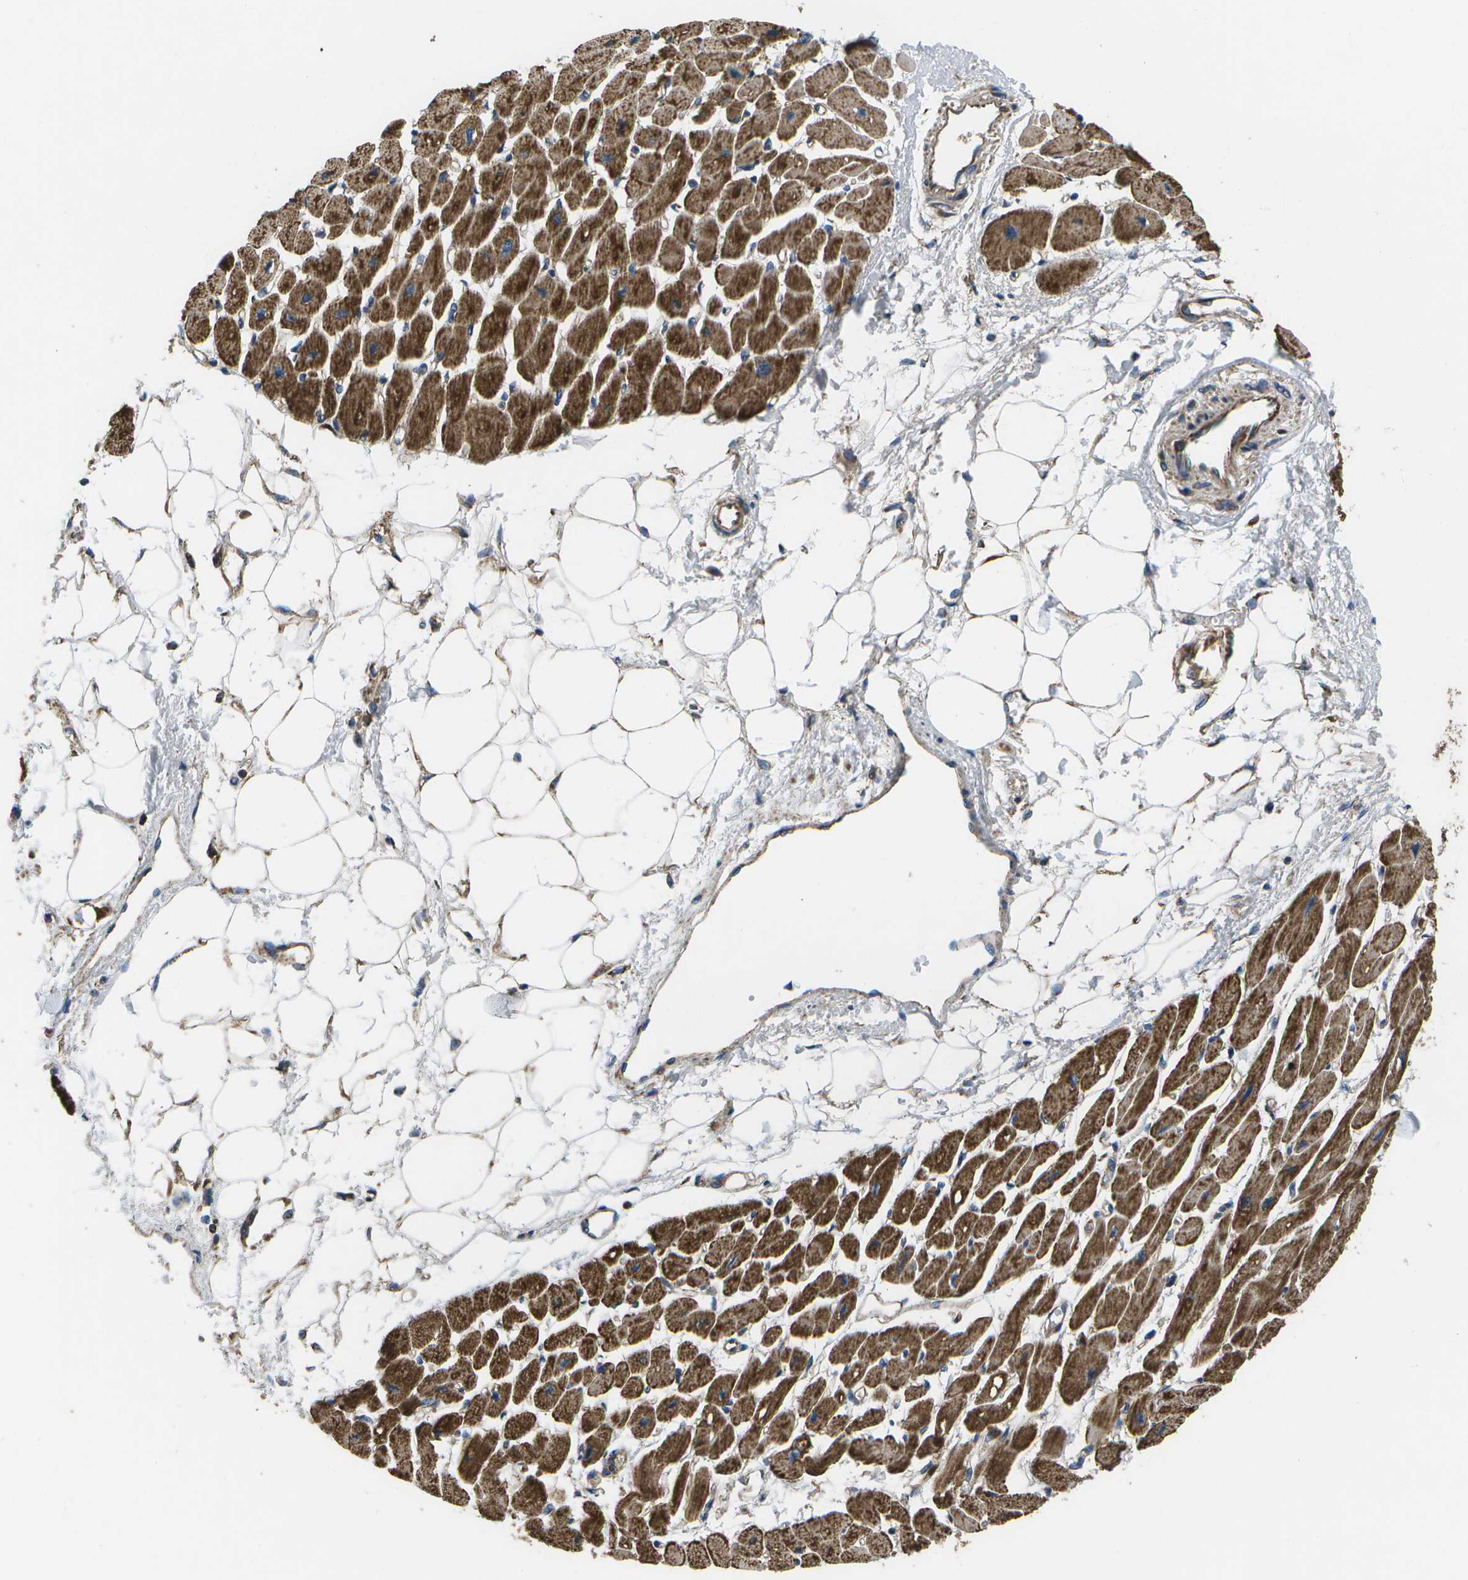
{"staining": {"intensity": "moderate", "quantity": ">75%", "location": "cytoplasmic/membranous"}, "tissue": "heart muscle", "cell_type": "Cardiomyocytes", "image_type": "normal", "snomed": [{"axis": "morphology", "description": "Normal tissue, NOS"}, {"axis": "topography", "description": "Heart"}], "caption": "This image exhibits immunohistochemistry (IHC) staining of unremarkable heart muscle, with medium moderate cytoplasmic/membranous expression in approximately >75% of cardiomyocytes.", "gene": "MVK", "patient": {"sex": "female", "age": 54}}